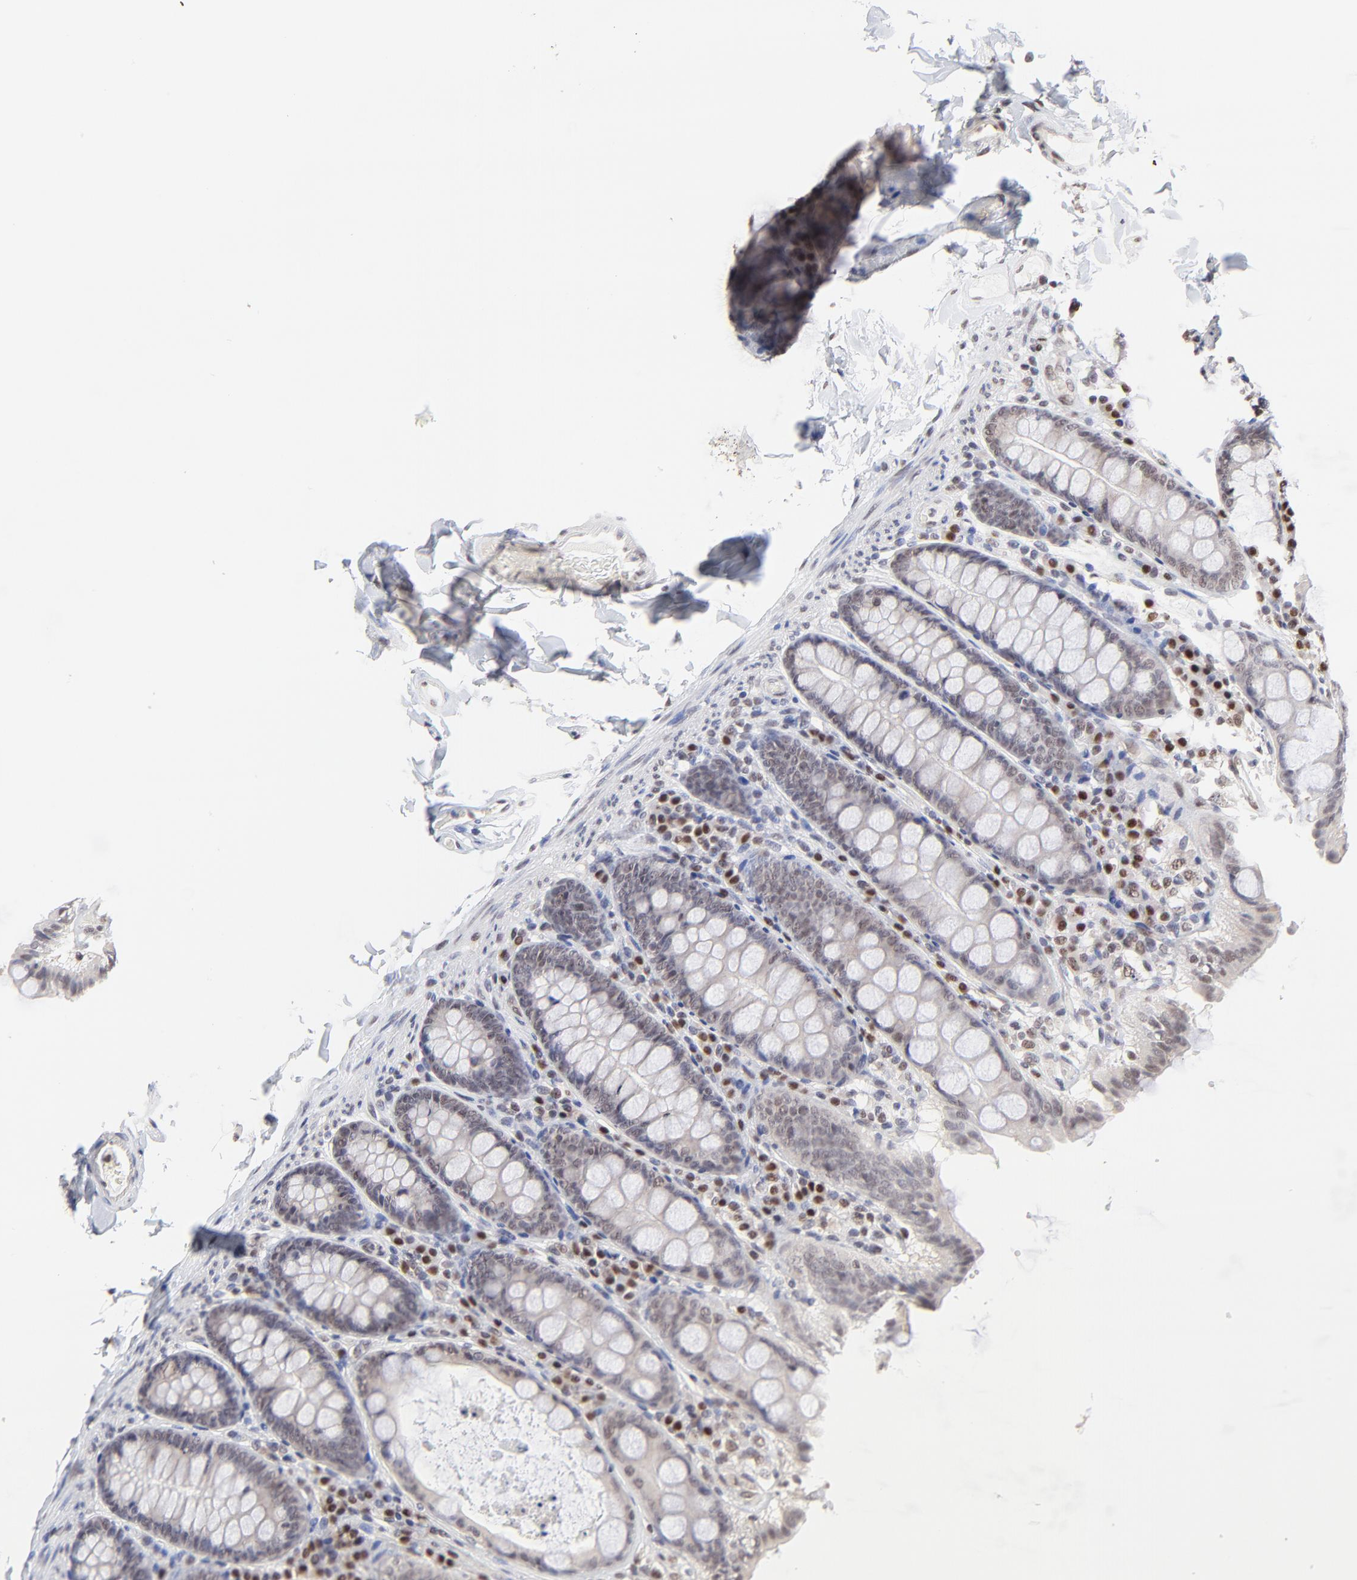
{"staining": {"intensity": "weak", "quantity": ">75%", "location": "nuclear"}, "tissue": "colon", "cell_type": "Endothelial cells", "image_type": "normal", "snomed": [{"axis": "morphology", "description": "Normal tissue, NOS"}, {"axis": "topography", "description": "Colon"}], "caption": "Endothelial cells exhibit low levels of weak nuclear staining in about >75% of cells in normal human colon.", "gene": "DSN1", "patient": {"sex": "female", "age": 61}}